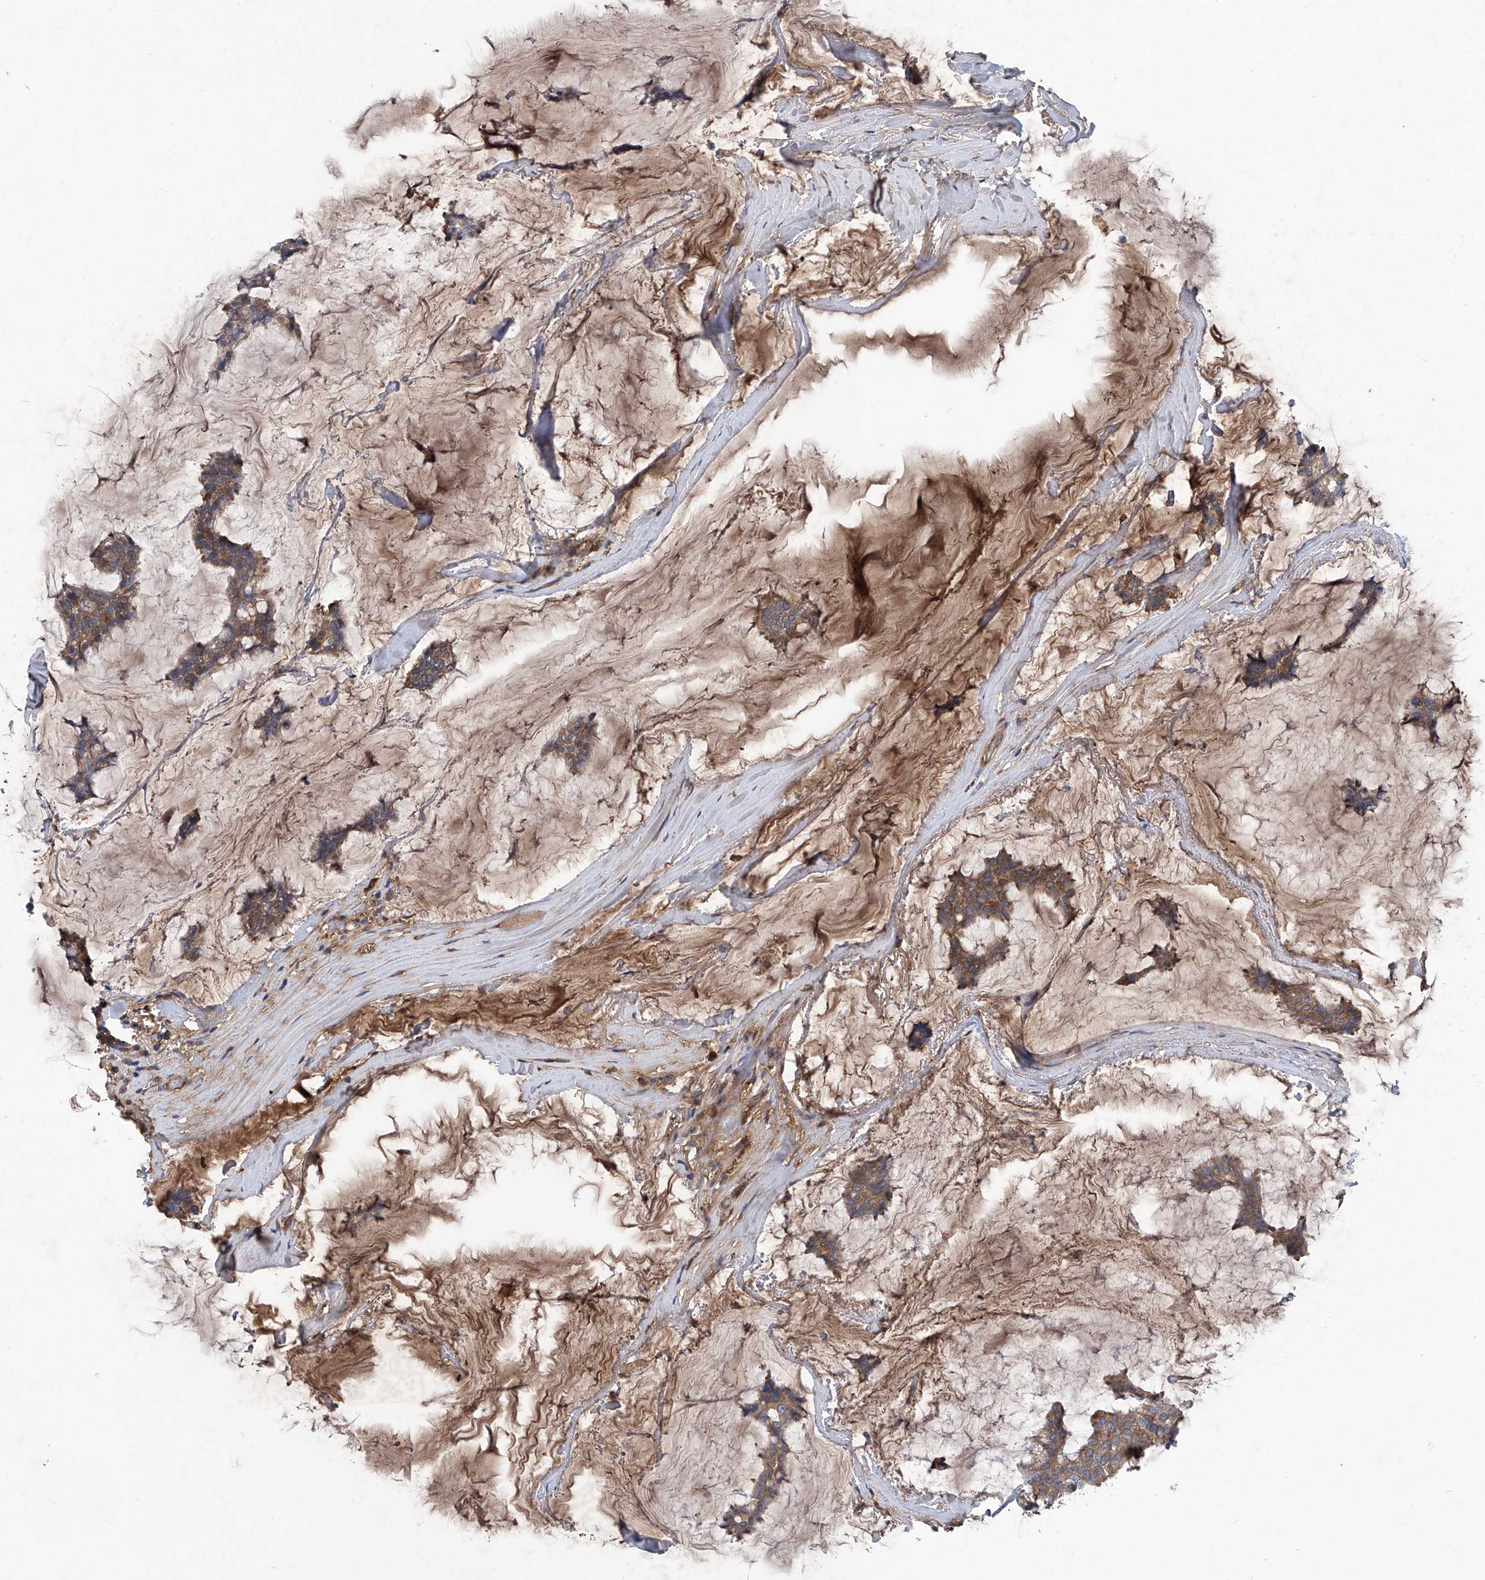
{"staining": {"intensity": "moderate", "quantity": ">75%", "location": "cytoplasmic/membranous"}, "tissue": "breast cancer", "cell_type": "Tumor cells", "image_type": "cancer", "snomed": [{"axis": "morphology", "description": "Duct carcinoma"}, {"axis": "topography", "description": "Breast"}], "caption": "An immunohistochemistry (IHC) histopathology image of neoplastic tissue is shown. Protein staining in brown labels moderate cytoplasmic/membranous positivity in breast cancer (infiltrating ductal carcinoma) within tumor cells.", "gene": "ASCC3", "patient": {"sex": "female", "age": 93}}